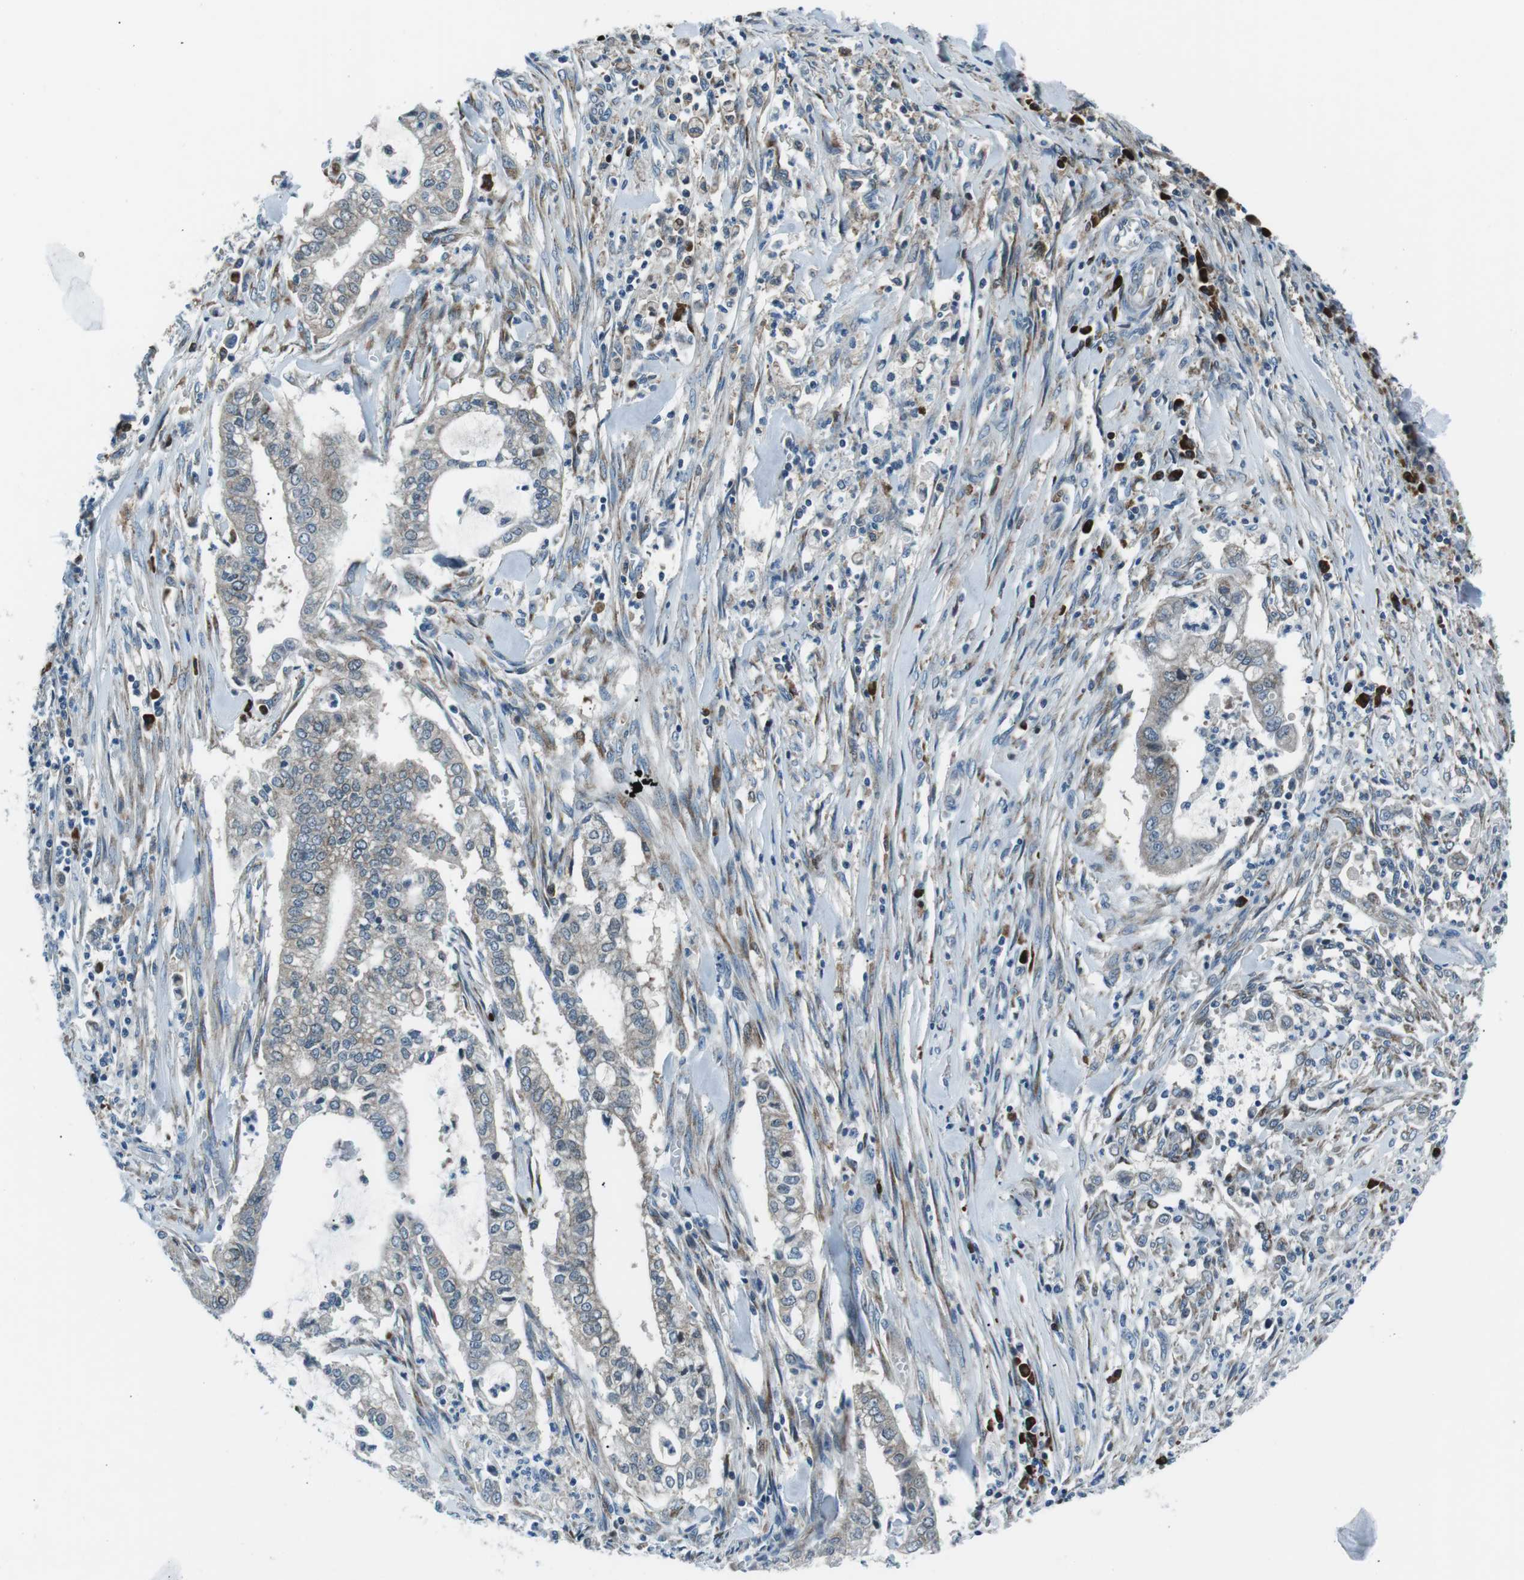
{"staining": {"intensity": "moderate", "quantity": "25%-75%", "location": "cytoplasmic/membranous"}, "tissue": "cervical cancer", "cell_type": "Tumor cells", "image_type": "cancer", "snomed": [{"axis": "morphology", "description": "Adenocarcinoma, NOS"}, {"axis": "topography", "description": "Cervix"}], "caption": "This is a micrograph of IHC staining of cervical adenocarcinoma, which shows moderate positivity in the cytoplasmic/membranous of tumor cells.", "gene": "BLNK", "patient": {"sex": "female", "age": 44}}